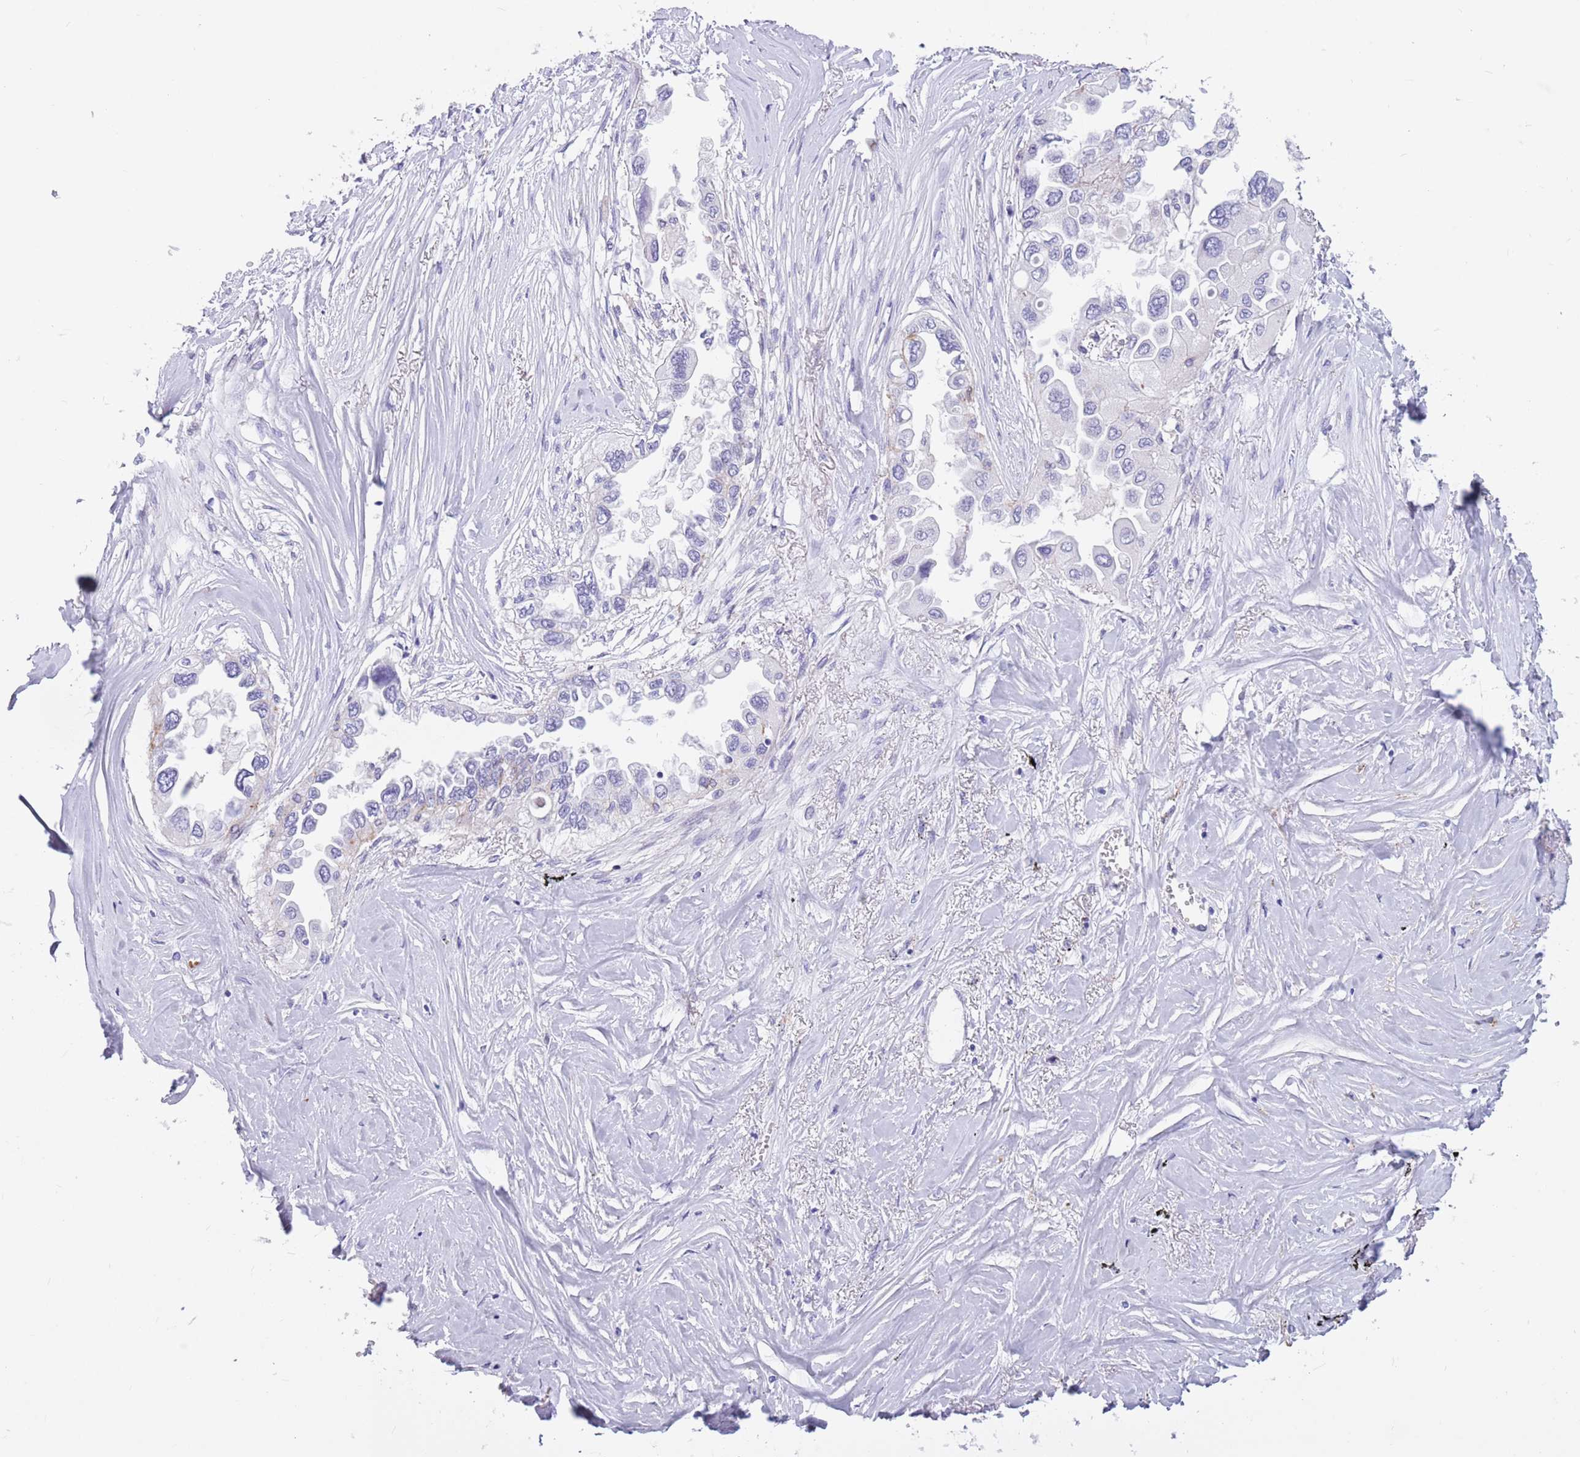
{"staining": {"intensity": "negative", "quantity": "none", "location": "none"}, "tissue": "lung cancer", "cell_type": "Tumor cells", "image_type": "cancer", "snomed": [{"axis": "morphology", "description": "Adenocarcinoma, NOS"}, {"axis": "topography", "description": "Lung"}], "caption": "DAB (3,3'-diaminobenzidine) immunohistochemical staining of lung cancer demonstrates no significant staining in tumor cells. (Brightfield microscopy of DAB immunohistochemistry at high magnification).", "gene": "SNX6", "patient": {"sex": "female", "age": 76}}